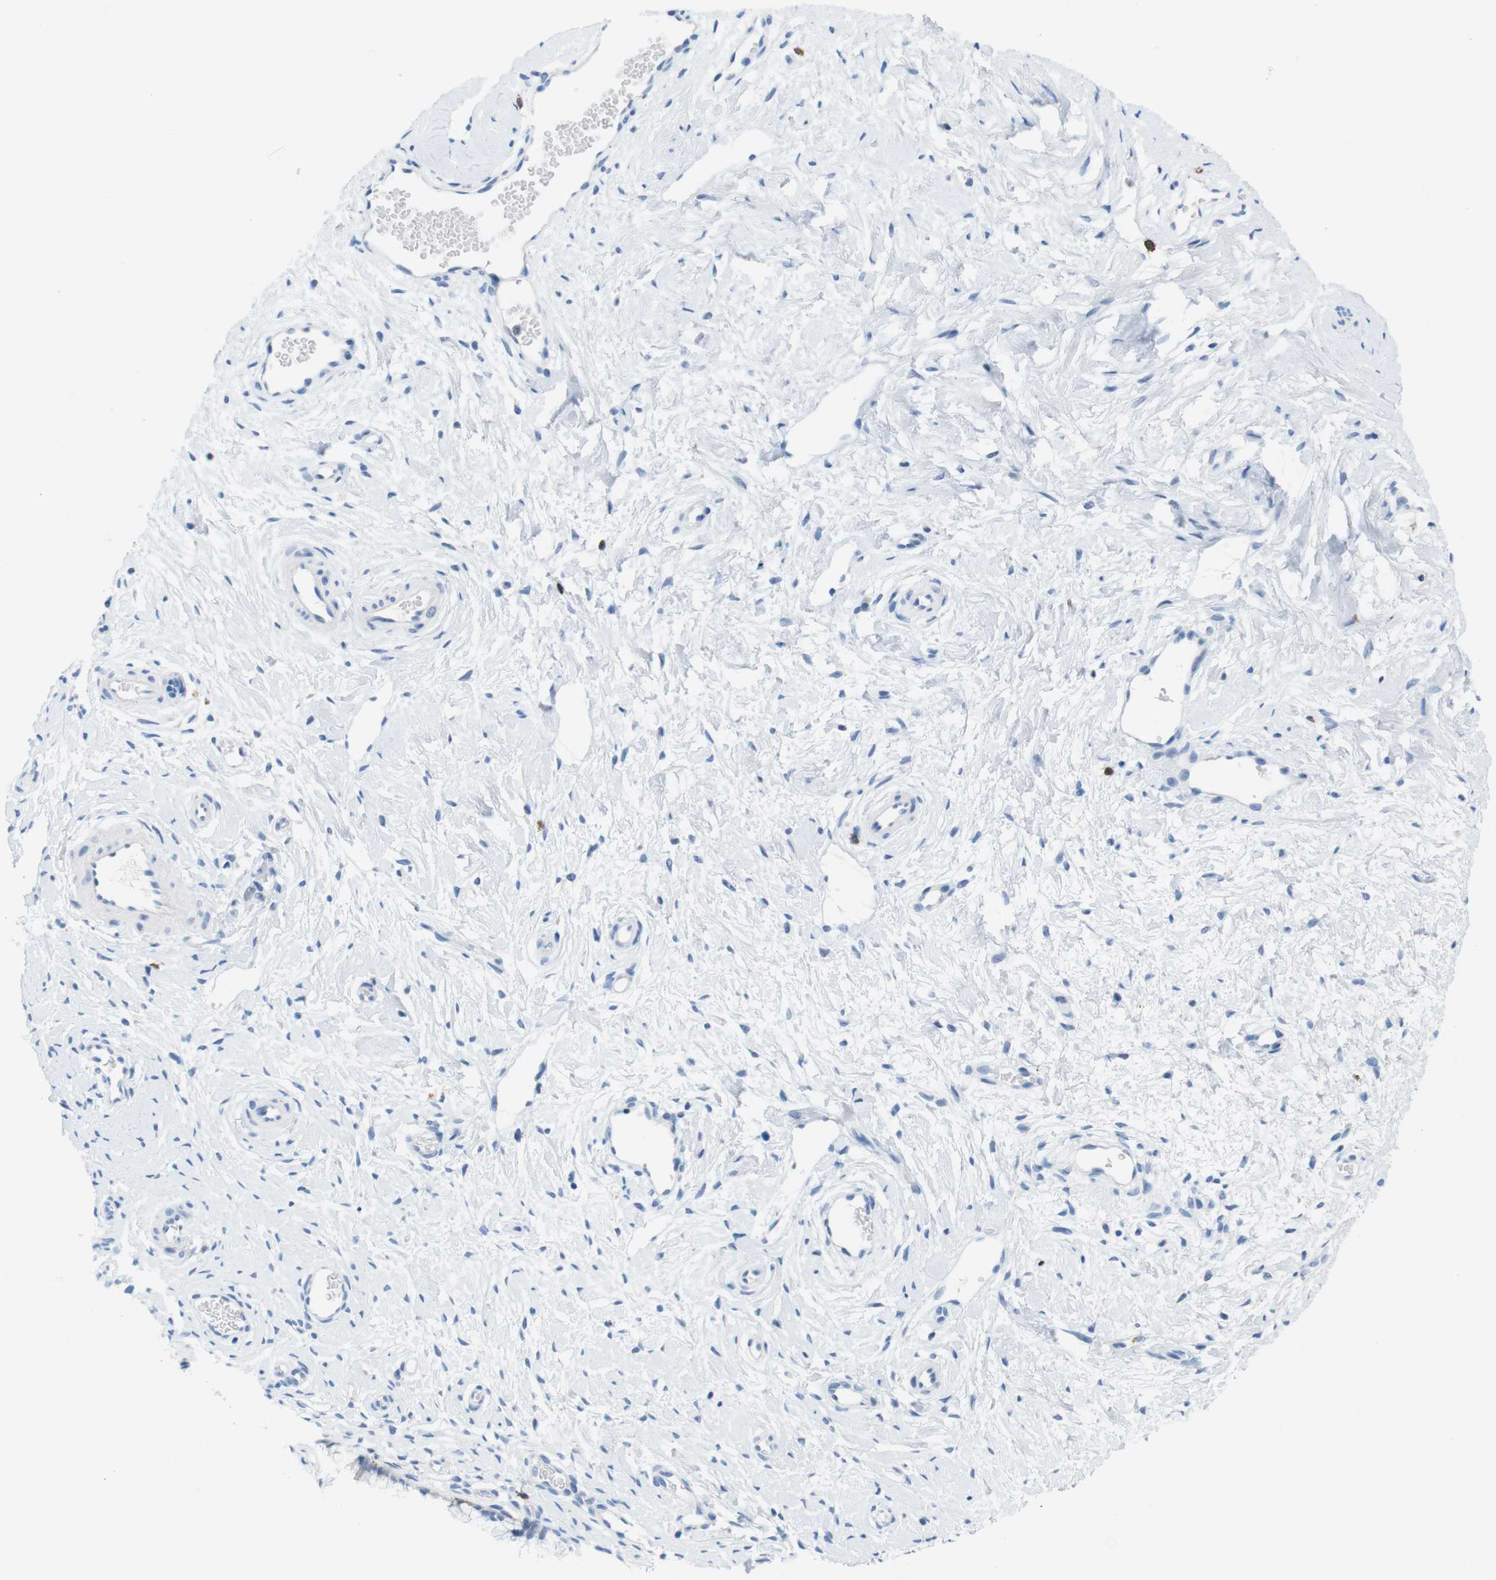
{"staining": {"intensity": "negative", "quantity": "none", "location": "none"}, "tissue": "cervix", "cell_type": "Glandular cells", "image_type": "normal", "snomed": [{"axis": "morphology", "description": "Normal tissue, NOS"}, {"axis": "topography", "description": "Cervix"}], "caption": "The image reveals no significant staining in glandular cells of cervix.", "gene": "CD5", "patient": {"sex": "female", "age": 65}}